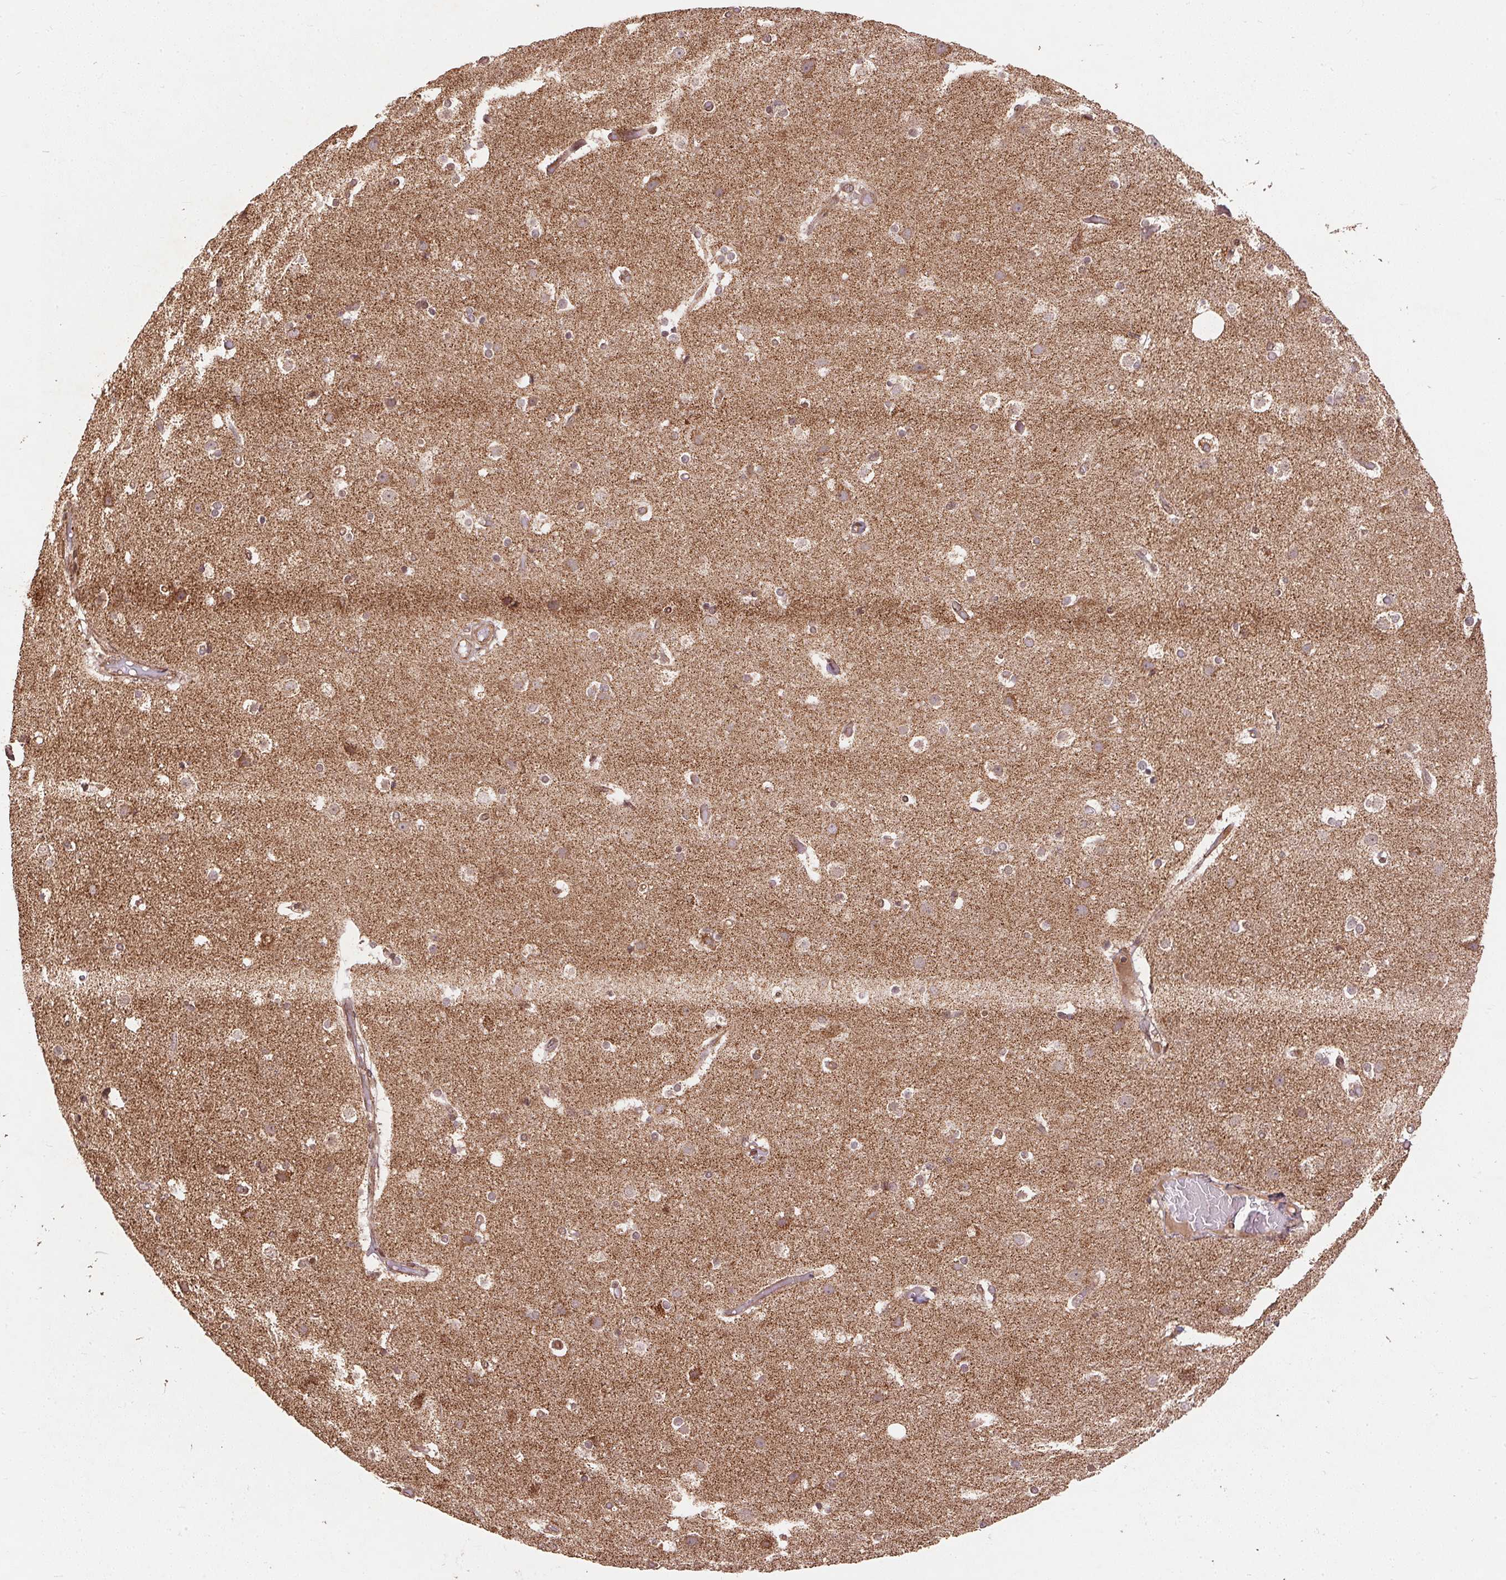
{"staining": {"intensity": "negative", "quantity": "none", "location": "none"}, "tissue": "cerebral cortex", "cell_type": "Endothelial cells", "image_type": "normal", "snomed": [{"axis": "morphology", "description": "Normal tissue, NOS"}, {"axis": "topography", "description": "Cerebral cortex"}], "caption": "Immunohistochemistry (IHC) histopathology image of normal cerebral cortex stained for a protein (brown), which reveals no staining in endothelial cells.", "gene": "SPRED2", "patient": {"sex": "female", "age": 52}}